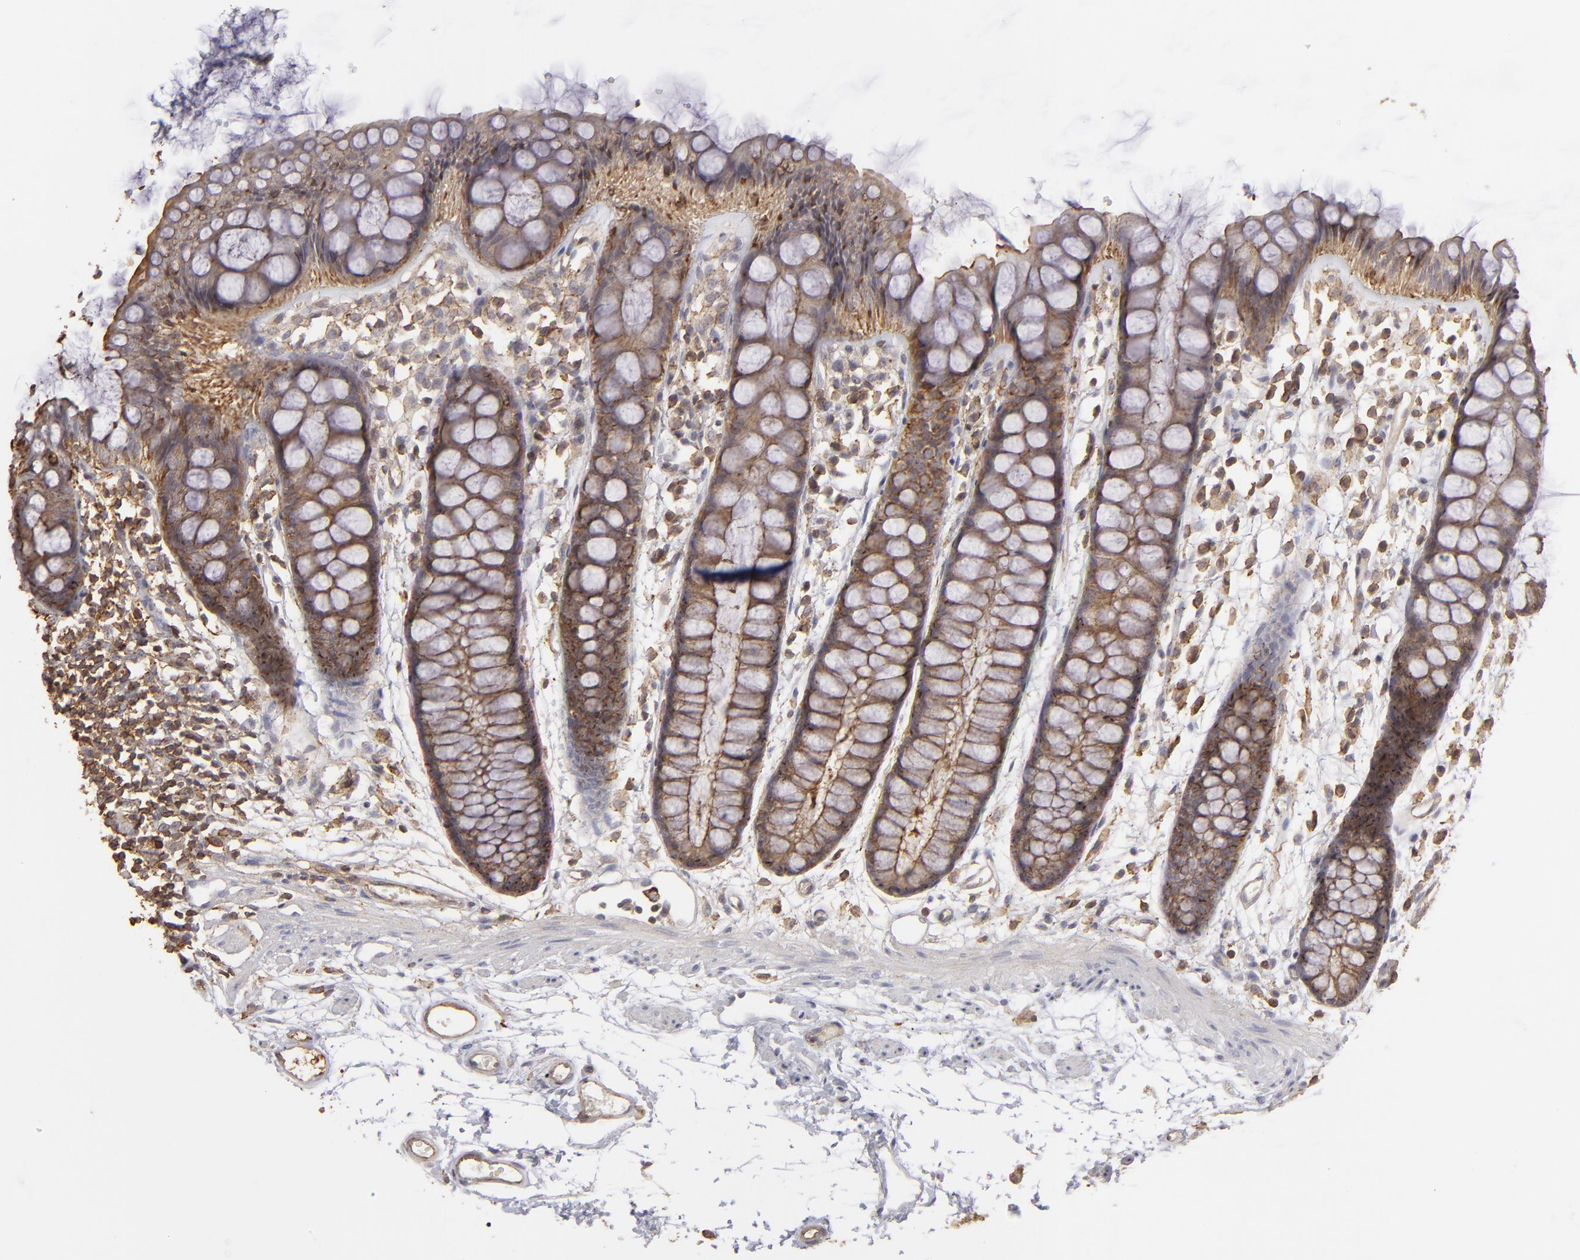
{"staining": {"intensity": "moderate", "quantity": ">75%", "location": "cytoplasmic/membranous"}, "tissue": "rectum", "cell_type": "Glandular cells", "image_type": "normal", "snomed": [{"axis": "morphology", "description": "Normal tissue, NOS"}, {"axis": "topography", "description": "Rectum"}], "caption": "Protein expression analysis of normal human rectum reveals moderate cytoplasmic/membranous expression in approximately >75% of glandular cells. The staining was performed using DAB, with brown indicating positive protein expression. Nuclei are stained blue with hematoxylin.", "gene": "ACTB", "patient": {"sex": "female", "age": 66}}